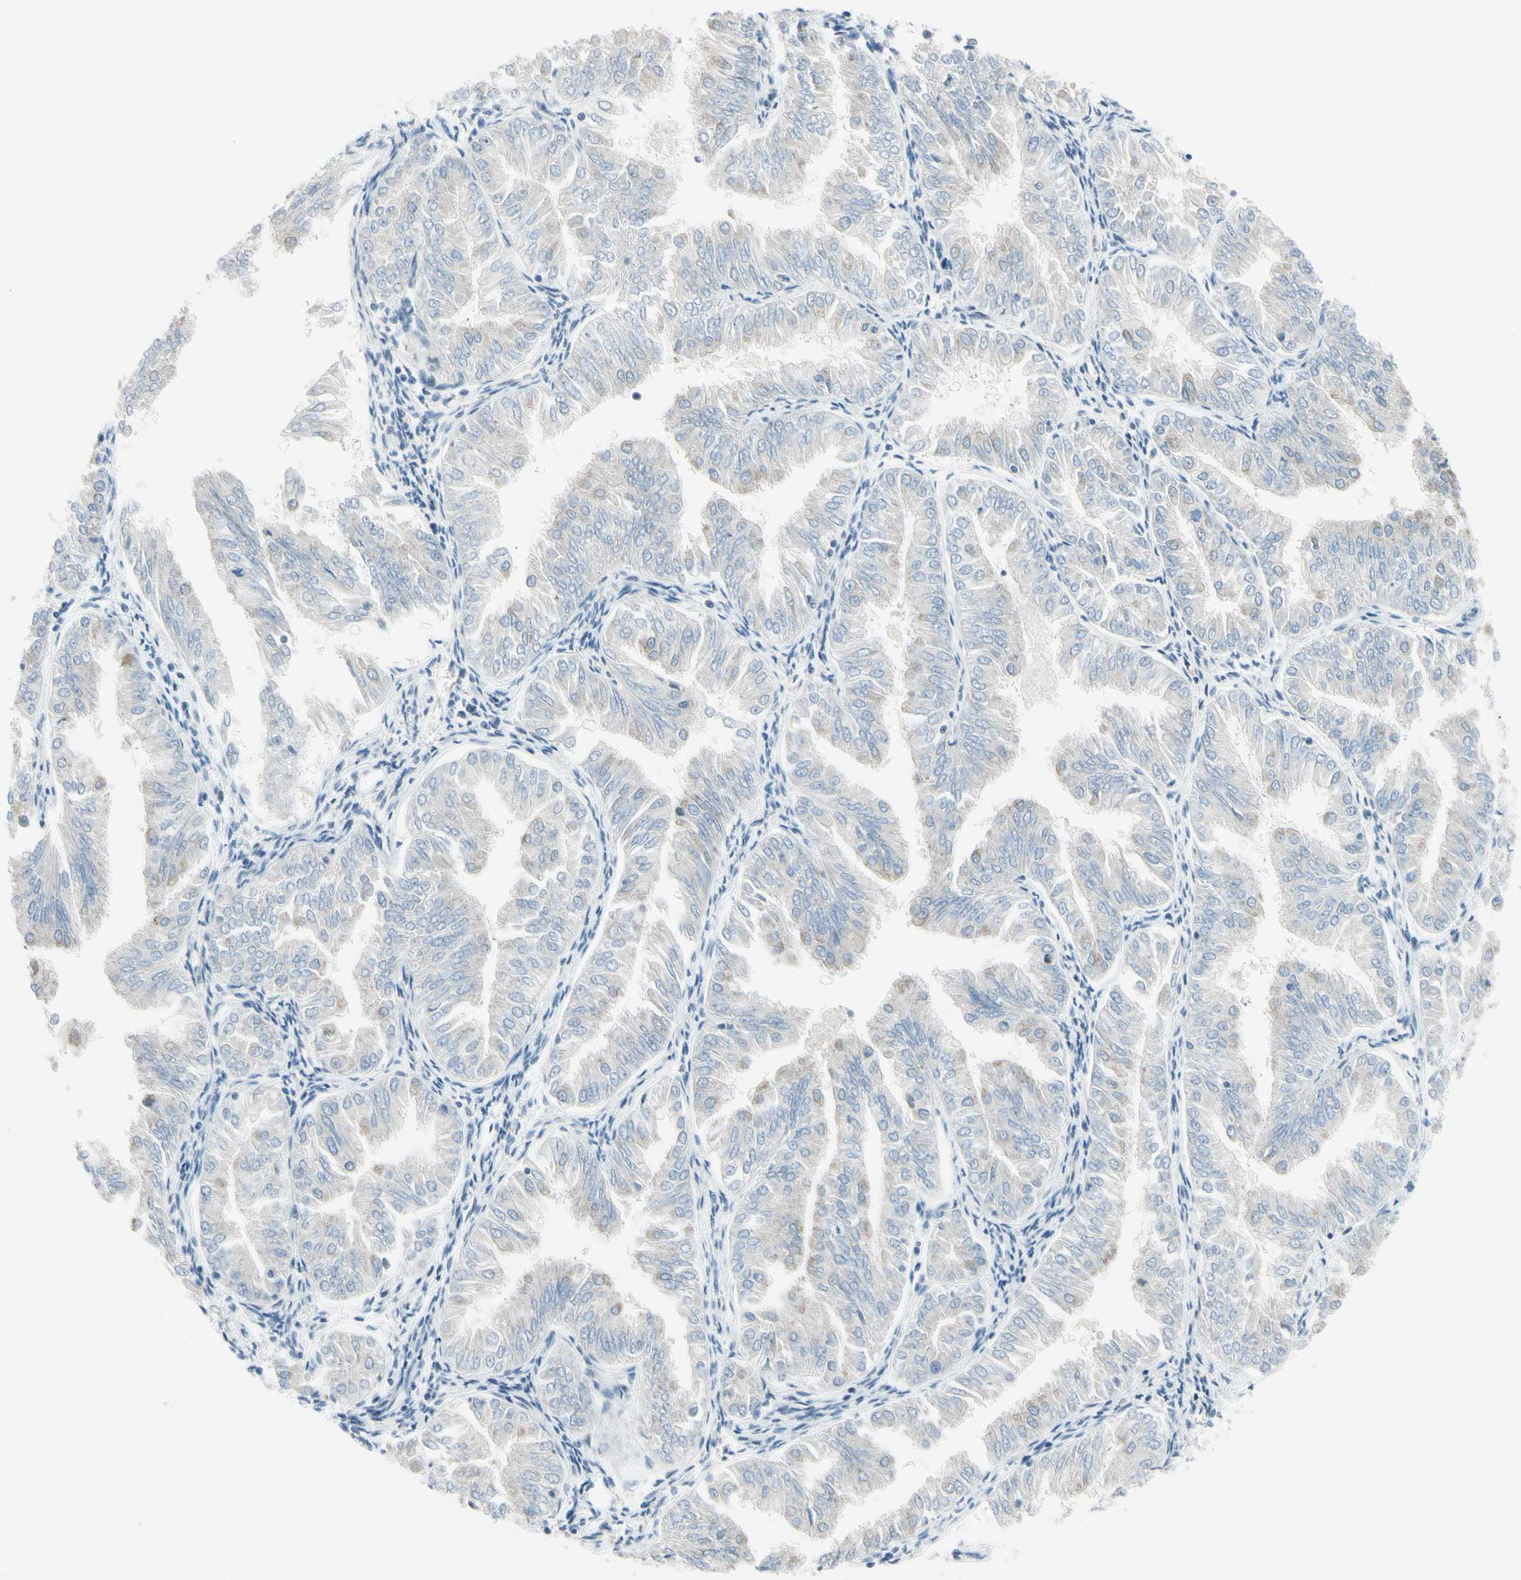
{"staining": {"intensity": "negative", "quantity": "none", "location": "none"}, "tissue": "endometrial cancer", "cell_type": "Tumor cells", "image_type": "cancer", "snomed": [{"axis": "morphology", "description": "Adenocarcinoma, NOS"}, {"axis": "topography", "description": "Endometrium"}], "caption": "High magnification brightfield microscopy of adenocarcinoma (endometrial) stained with DAB (brown) and counterstained with hematoxylin (blue): tumor cells show no significant positivity.", "gene": "CFAP36", "patient": {"sex": "female", "age": 53}}